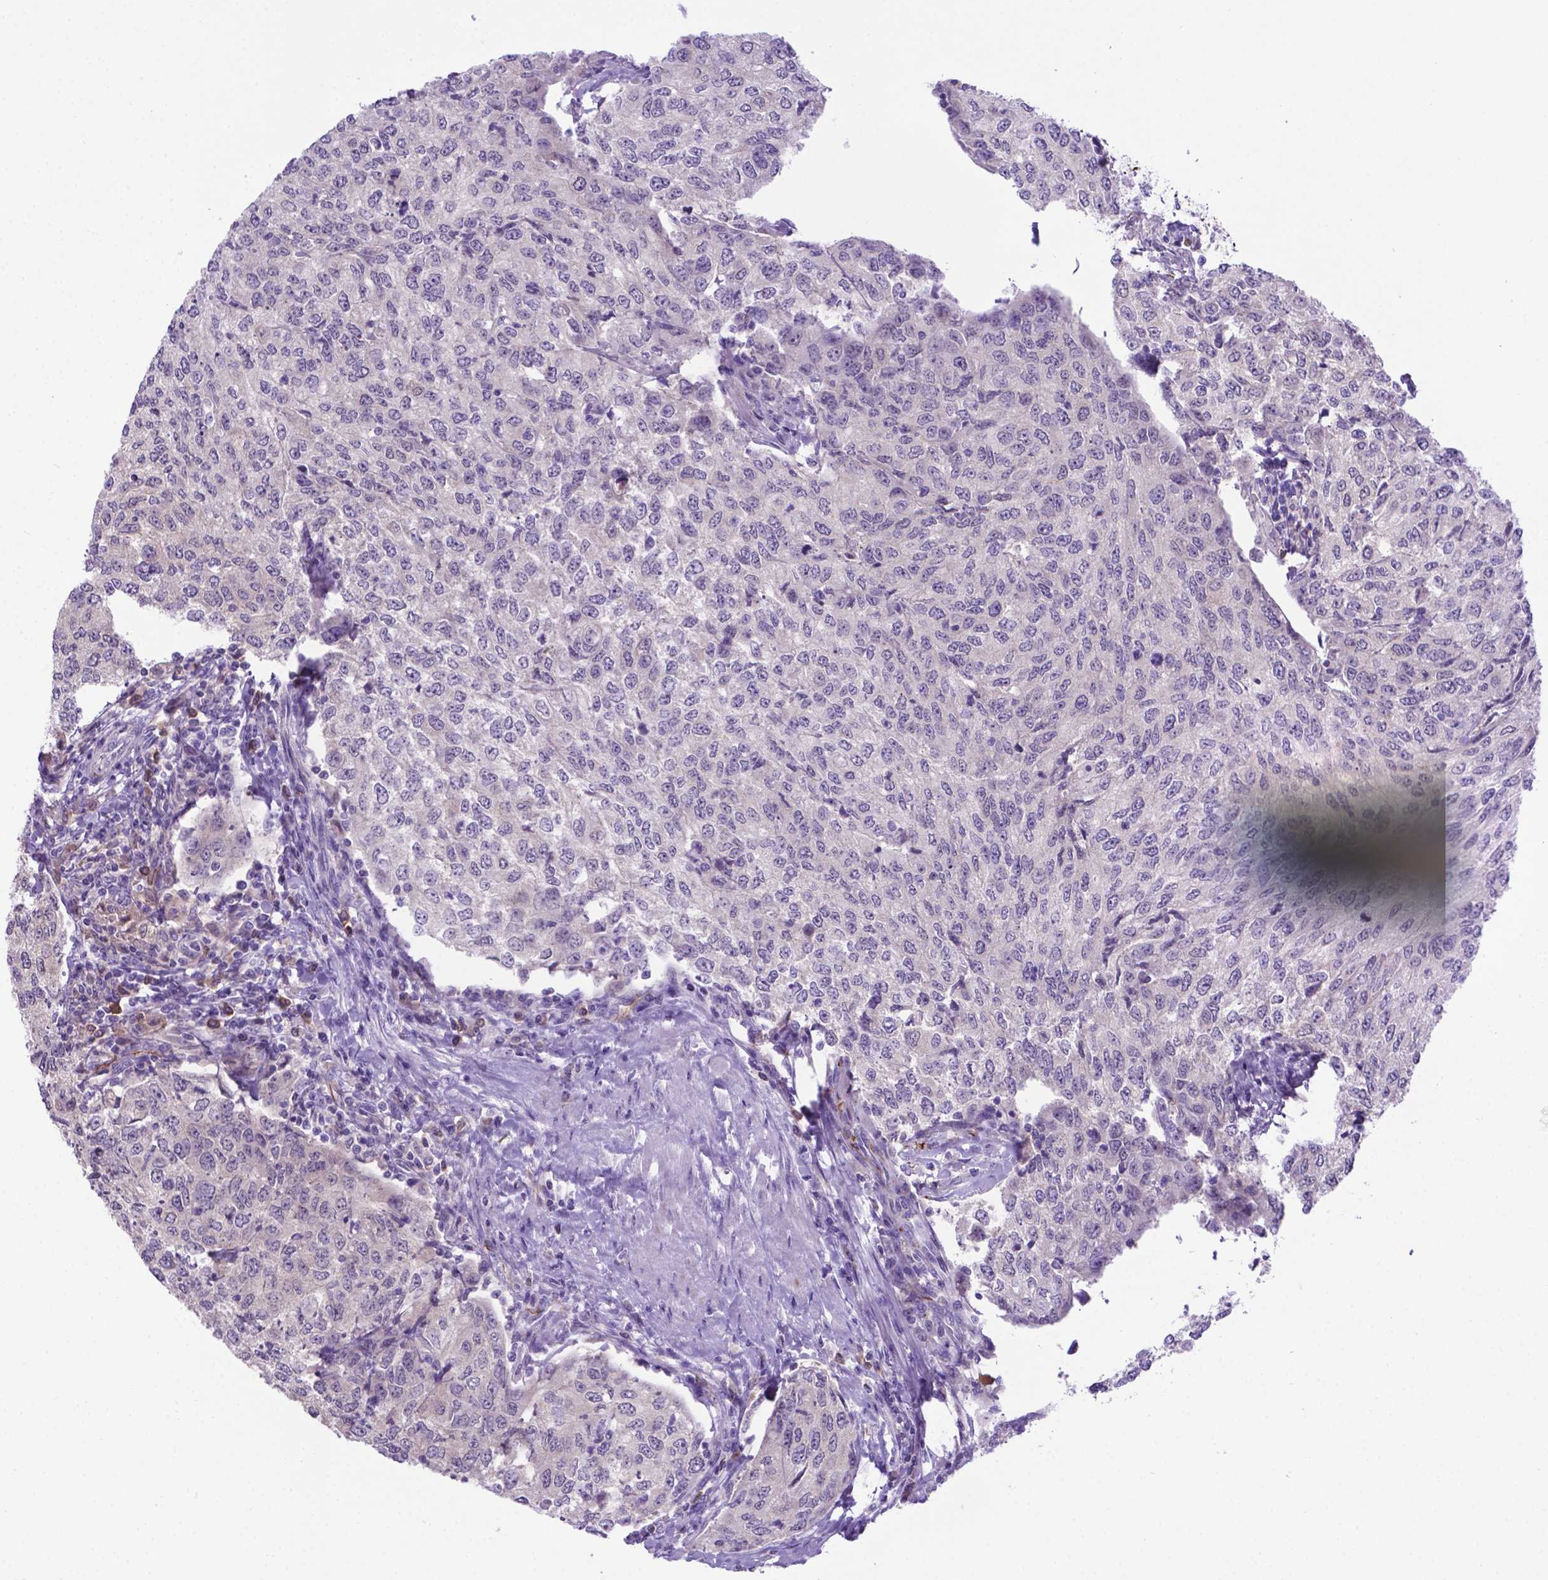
{"staining": {"intensity": "negative", "quantity": "none", "location": "none"}, "tissue": "urothelial cancer", "cell_type": "Tumor cells", "image_type": "cancer", "snomed": [{"axis": "morphology", "description": "Urothelial carcinoma, High grade"}, {"axis": "topography", "description": "Urinary bladder"}], "caption": "The image shows no staining of tumor cells in urothelial carcinoma (high-grade).", "gene": "LZTR1", "patient": {"sex": "female", "age": 78}}